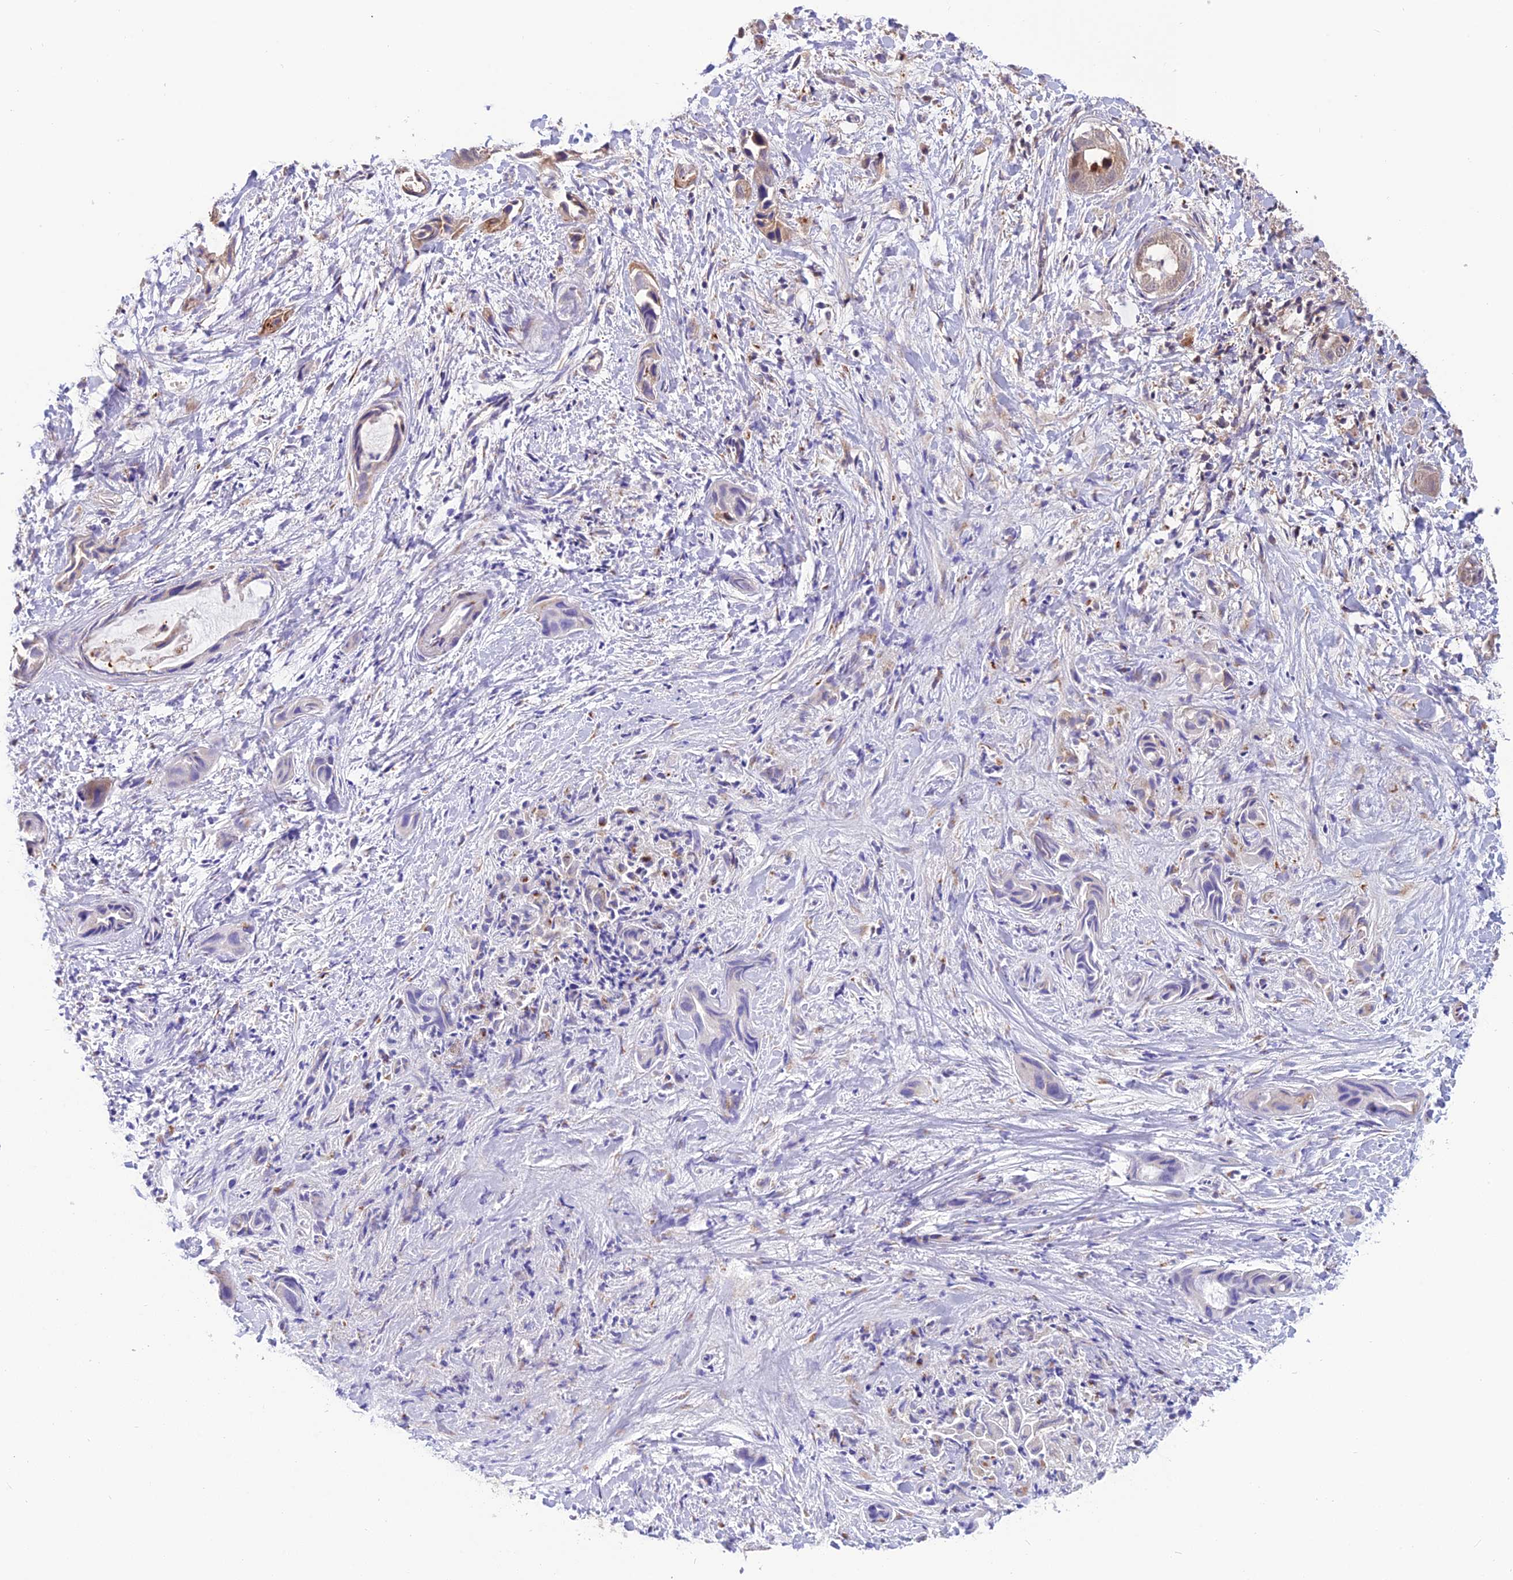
{"staining": {"intensity": "weak", "quantity": "25%-75%", "location": "nuclear"}, "tissue": "liver cancer", "cell_type": "Tumor cells", "image_type": "cancer", "snomed": [{"axis": "morphology", "description": "Cholangiocarcinoma"}, {"axis": "topography", "description": "Liver"}], "caption": "Human liver cancer stained with a brown dye exhibits weak nuclear positive positivity in approximately 25%-75% of tumor cells.", "gene": "PSMB3", "patient": {"sex": "female", "age": 52}}